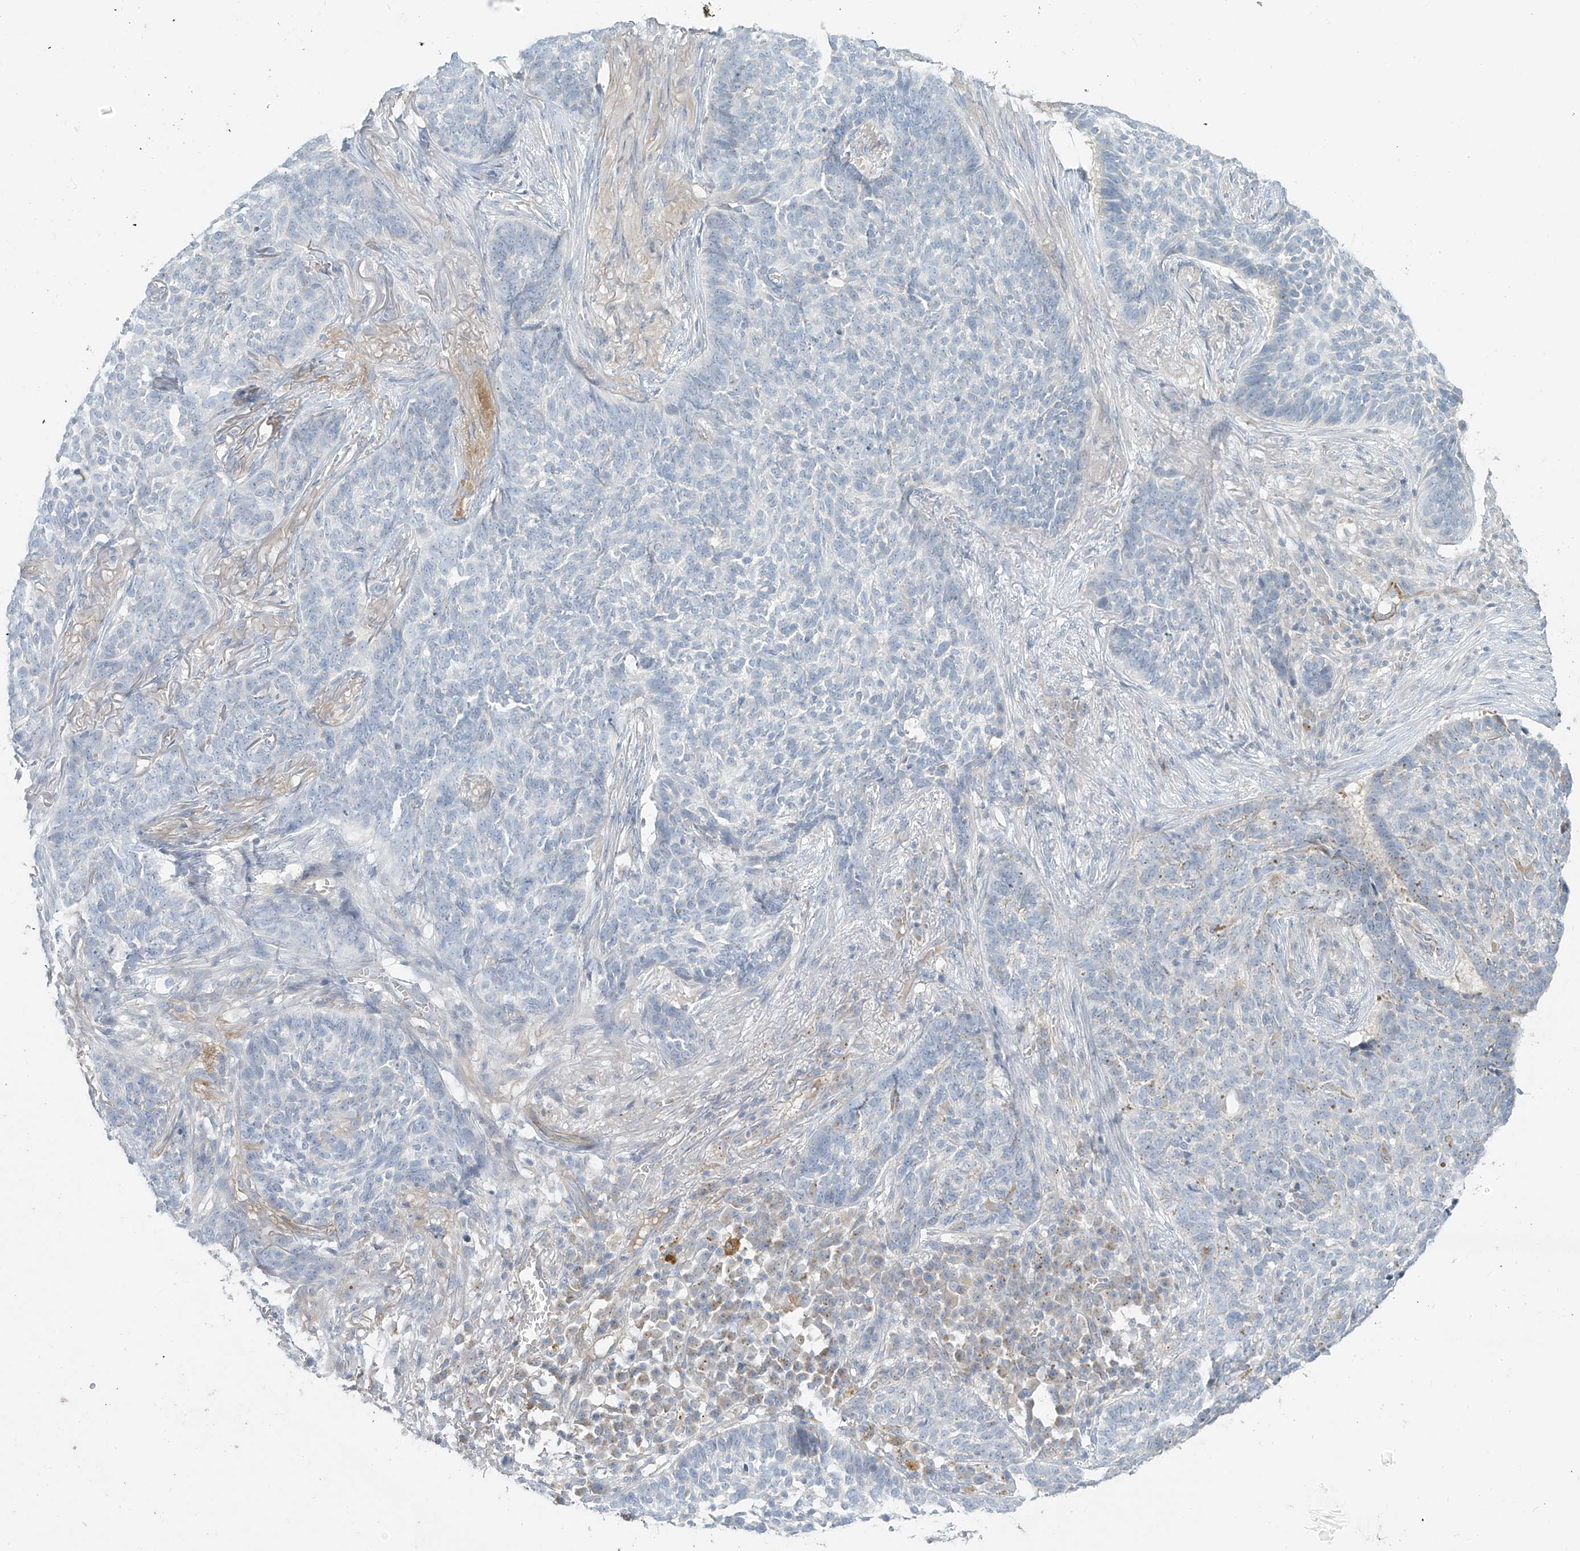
{"staining": {"intensity": "negative", "quantity": "none", "location": "none"}, "tissue": "skin cancer", "cell_type": "Tumor cells", "image_type": "cancer", "snomed": [{"axis": "morphology", "description": "Basal cell carcinoma"}, {"axis": "topography", "description": "Skin"}], "caption": "This is an immunohistochemistry (IHC) image of human basal cell carcinoma (skin). There is no staining in tumor cells.", "gene": "C2orf42", "patient": {"sex": "male", "age": 85}}